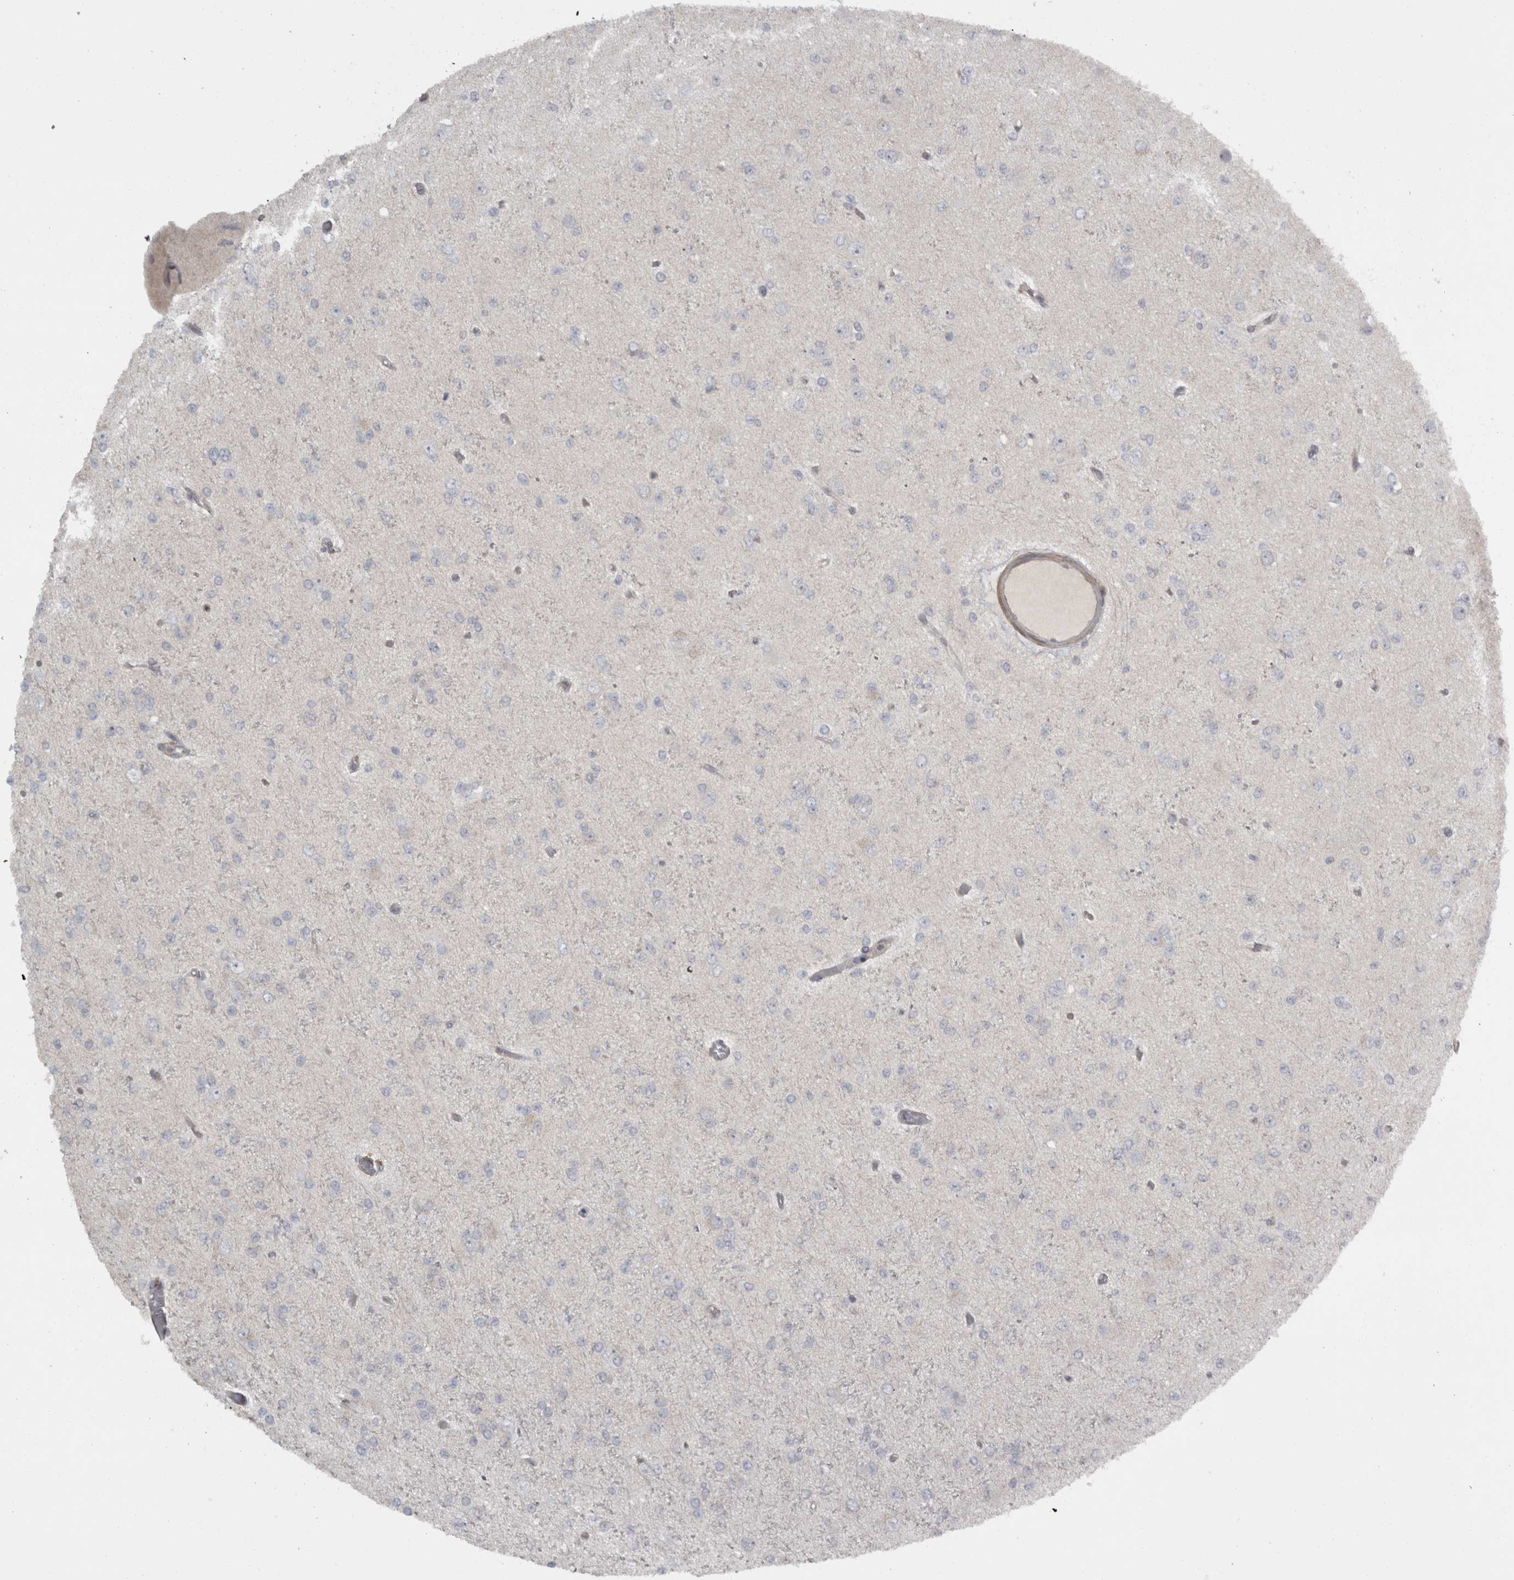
{"staining": {"intensity": "negative", "quantity": "none", "location": "none"}, "tissue": "glioma", "cell_type": "Tumor cells", "image_type": "cancer", "snomed": [{"axis": "morphology", "description": "Glioma, malignant, Low grade"}, {"axis": "topography", "description": "Brain"}], "caption": "An image of human glioma is negative for staining in tumor cells. Brightfield microscopy of IHC stained with DAB (brown) and hematoxylin (blue), captured at high magnification.", "gene": "SLCO5A1", "patient": {"sex": "female", "age": 22}}